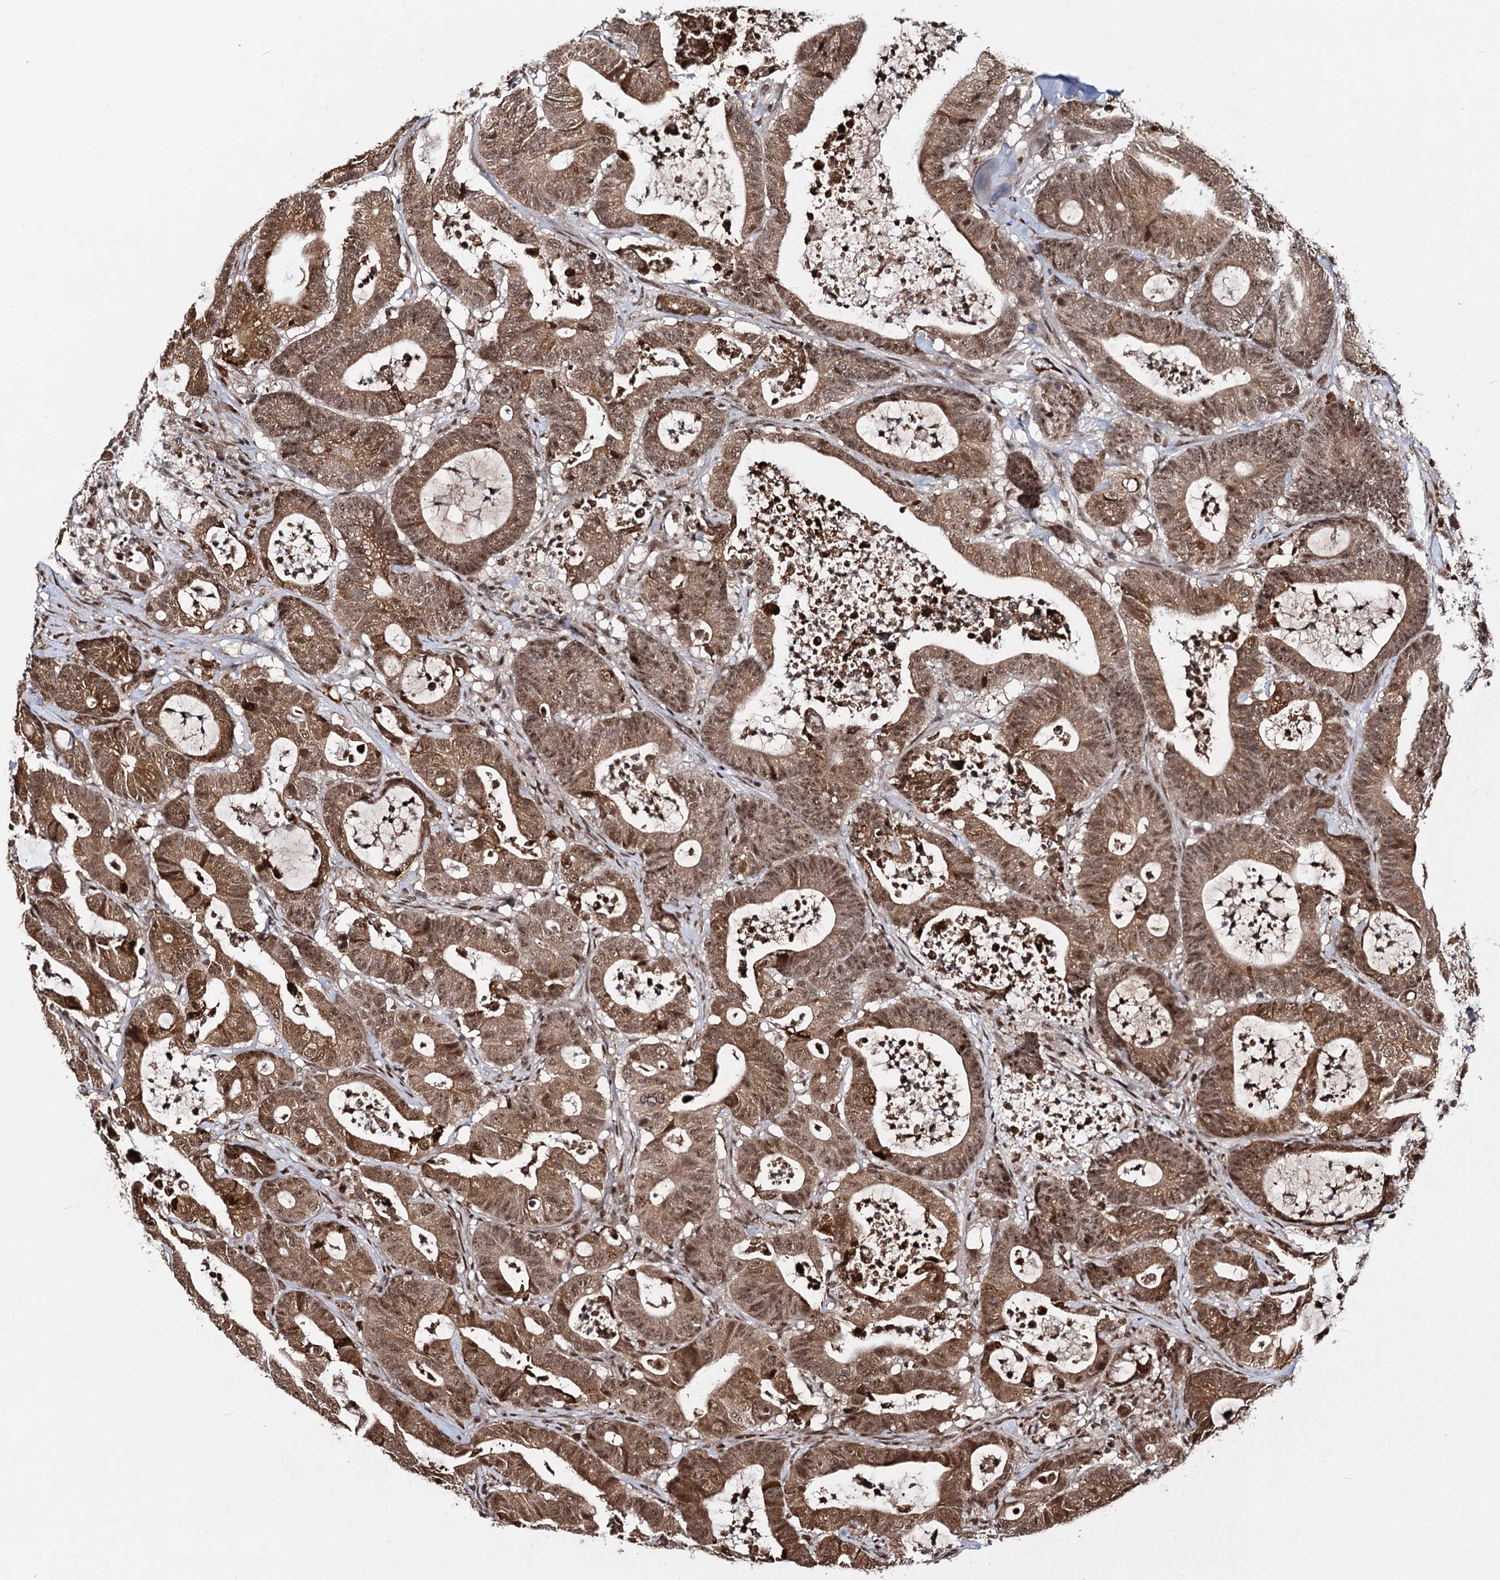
{"staining": {"intensity": "moderate", "quantity": ">75%", "location": "cytoplasmic/membranous,nuclear"}, "tissue": "colorectal cancer", "cell_type": "Tumor cells", "image_type": "cancer", "snomed": [{"axis": "morphology", "description": "Adenocarcinoma, NOS"}, {"axis": "topography", "description": "Colon"}], "caption": "About >75% of tumor cells in human colorectal cancer exhibit moderate cytoplasmic/membranous and nuclear protein staining as visualized by brown immunohistochemical staining.", "gene": "SFSWAP", "patient": {"sex": "female", "age": 84}}